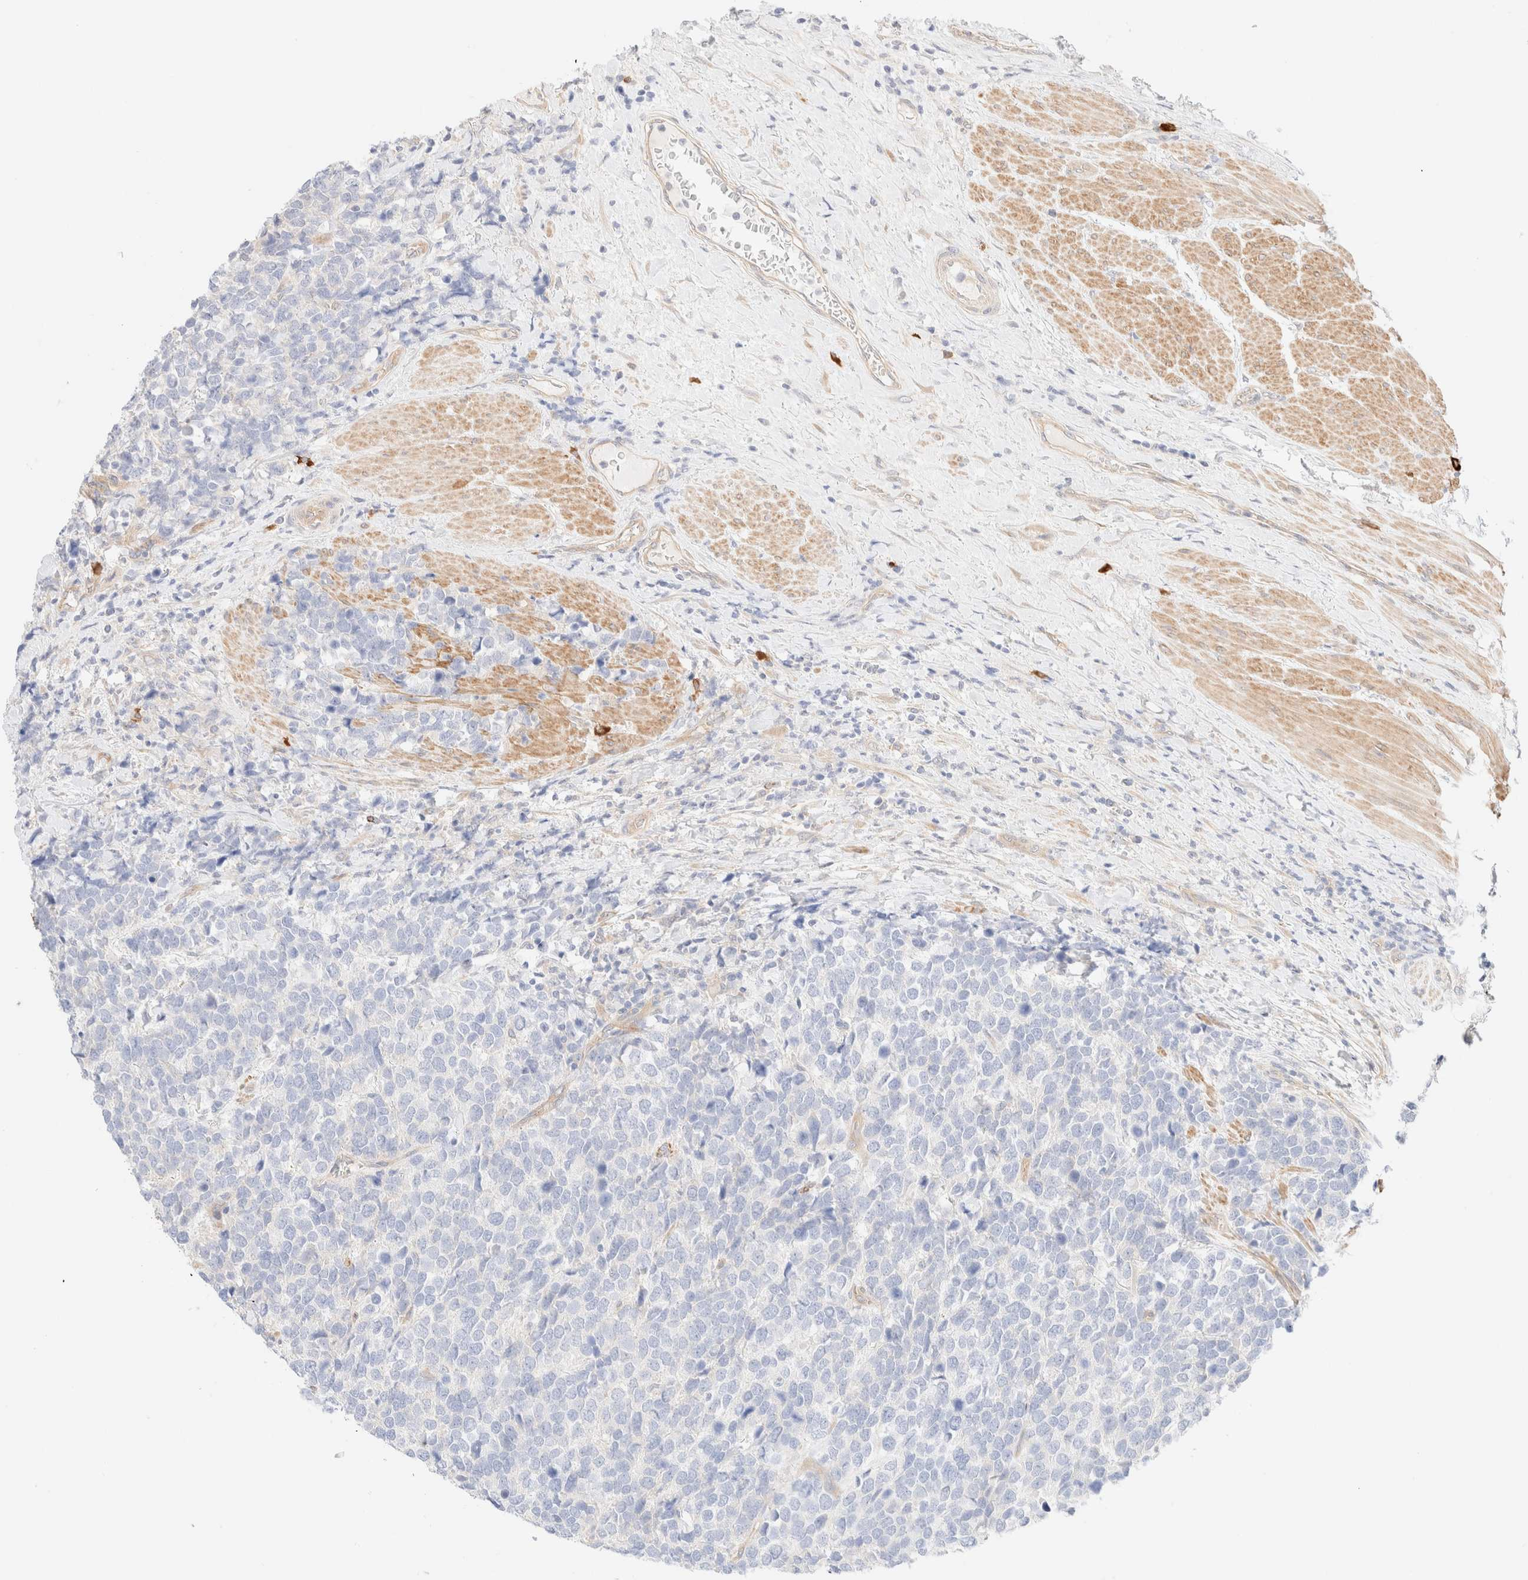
{"staining": {"intensity": "negative", "quantity": "none", "location": "none"}, "tissue": "urothelial cancer", "cell_type": "Tumor cells", "image_type": "cancer", "snomed": [{"axis": "morphology", "description": "Urothelial carcinoma, High grade"}, {"axis": "topography", "description": "Urinary bladder"}], "caption": "Urothelial cancer was stained to show a protein in brown. There is no significant expression in tumor cells.", "gene": "NIBAN2", "patient": {"sex": "female", "age": 82}}